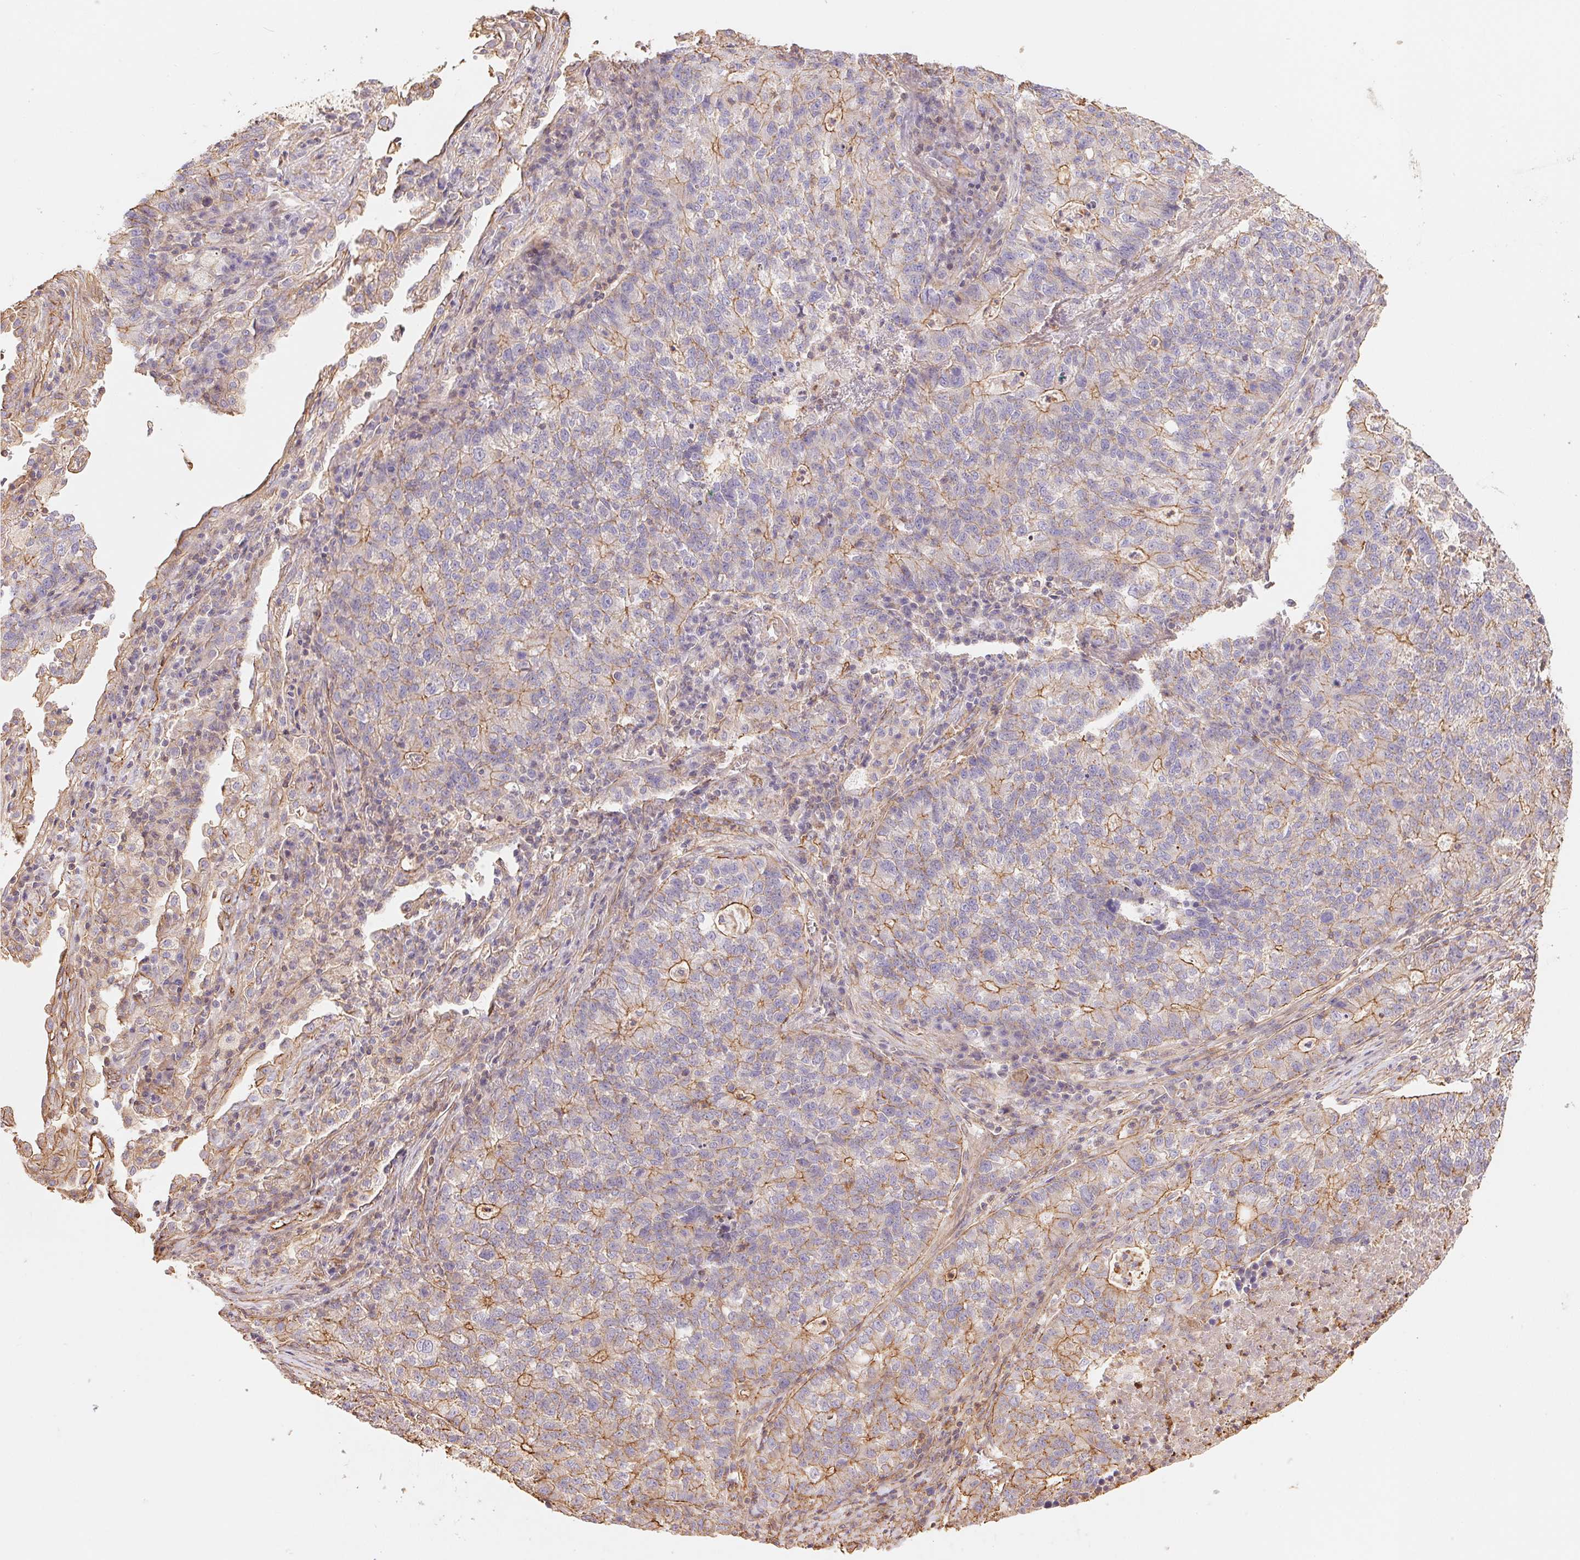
{"staining": {"intensity": "moderate", "quantity": "<25%", "location": "cytoplasmic/membranous"}, "tissue": "lung cancer", "cell_type": "Tumor cells", "image_type": "cancer", "snomed": [{"axis": "morphology", "description": "Adenocarcinoma, NOS"}, {"axis": "topography", "description": "Lung"}], "caption": "Approximately <25% of tumor cells in human adenocarcinoma (lung) reveal moderate cytoplasmic/membranous protein staining as visualized by brown immunohistochemical staining.", "gene": "FRAS1", "patient": {"sex": "male", "age": 57}}